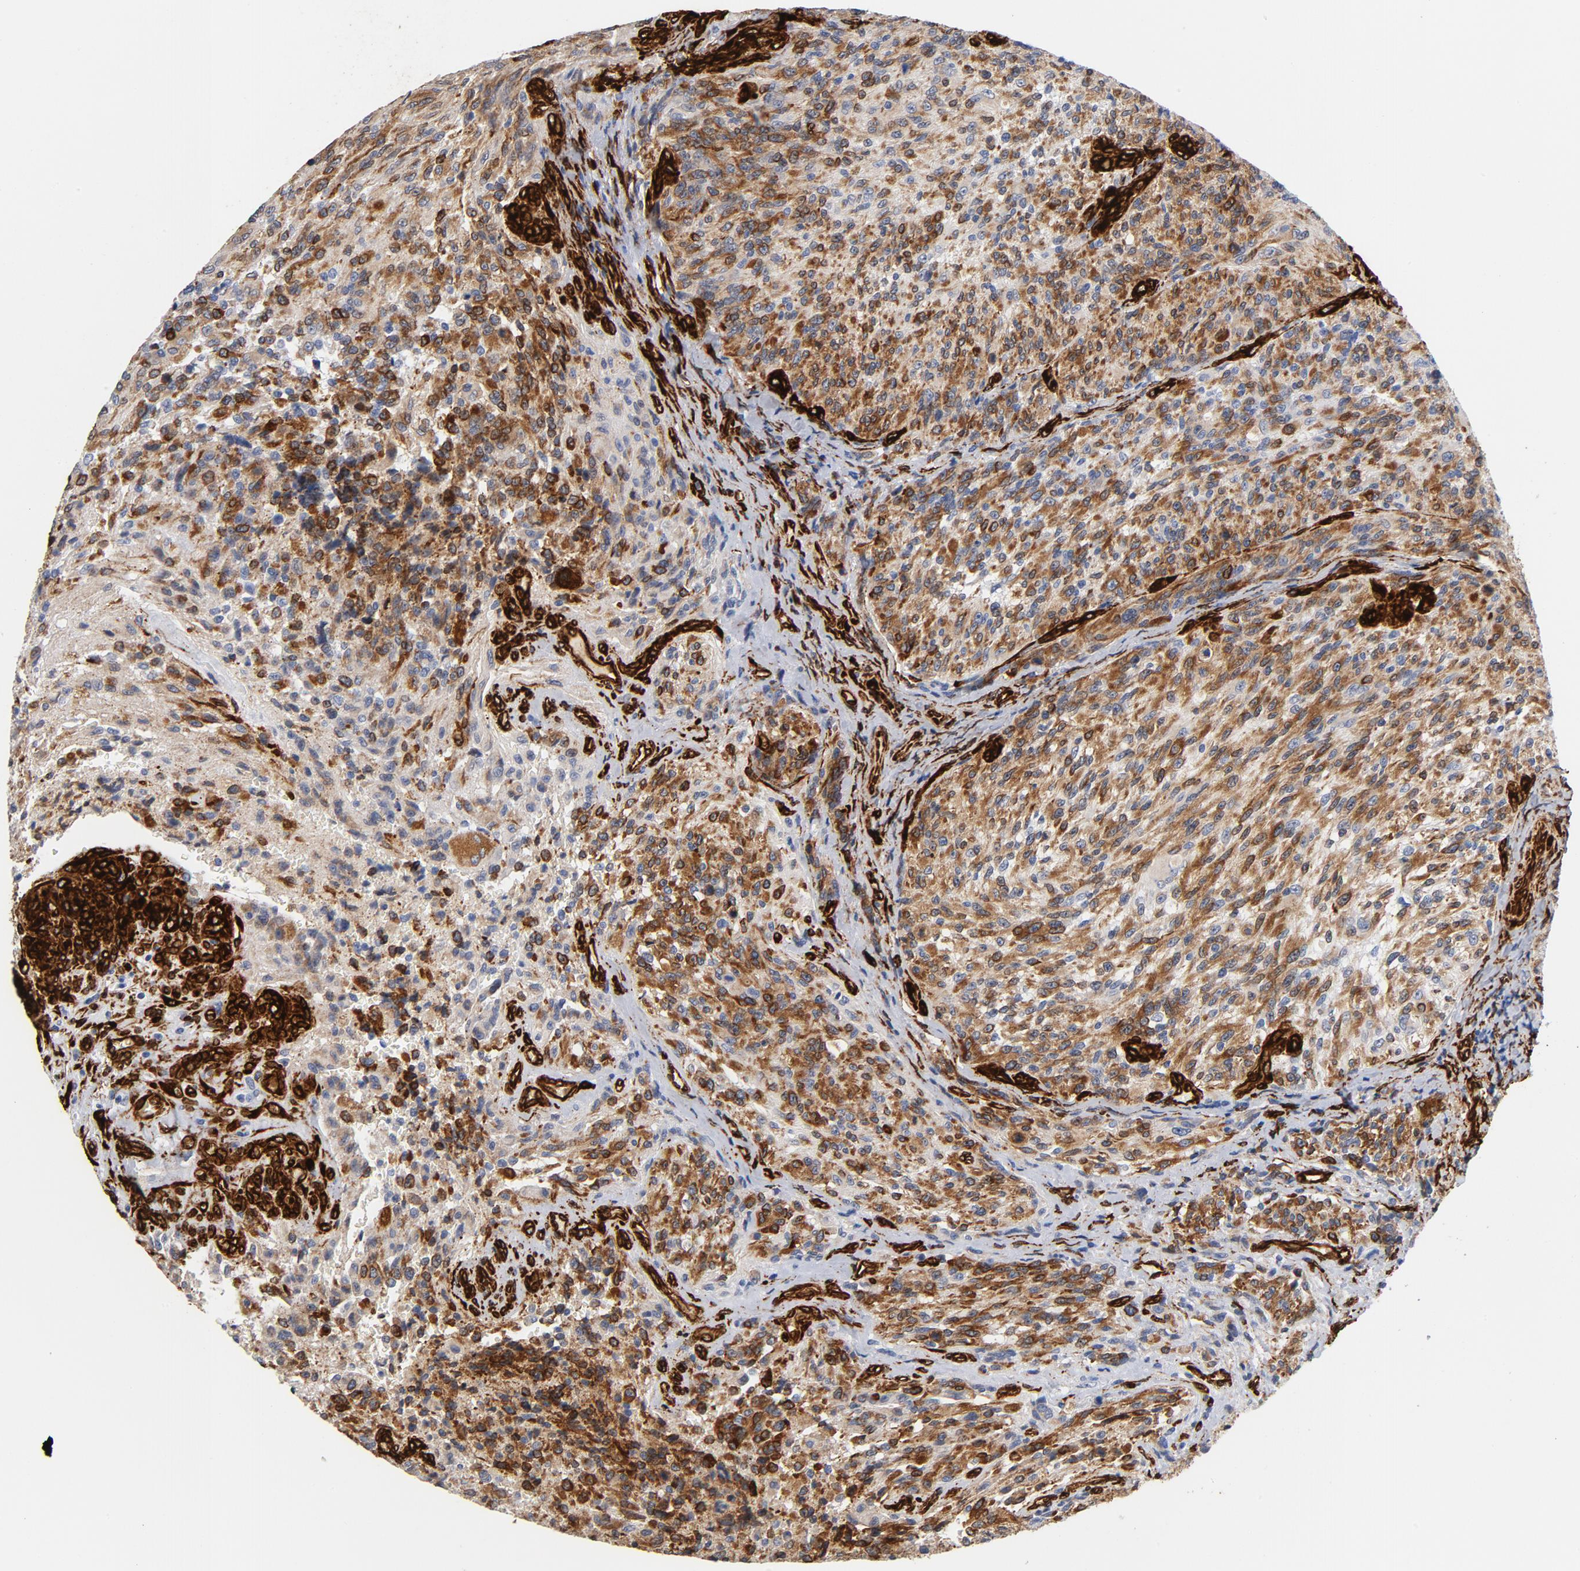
{"staining": {"intensity": "strong", "quantity": ">75%", "location": "cytoplasmic/membranous"}, "tissue": "glioma", "cell_type": "Tumor cells", "image_type": "cancer", "snomed": [{"axis": "morphology", "description": "Normal tissue, NOS"}, {"axis": "morphology", "description": "Glioma, malignant, High grade"}, {"axis": "topography", "description": "Cerebral cortex"}], "caption": "Glioma stained with immunohistochemistry (IHC) reveals strong cytoplasmic/membranous staining in approximately >75% of tumor cells.", "gene": "SERPINH1", "patient": {"sex": "male", "age": 56}}